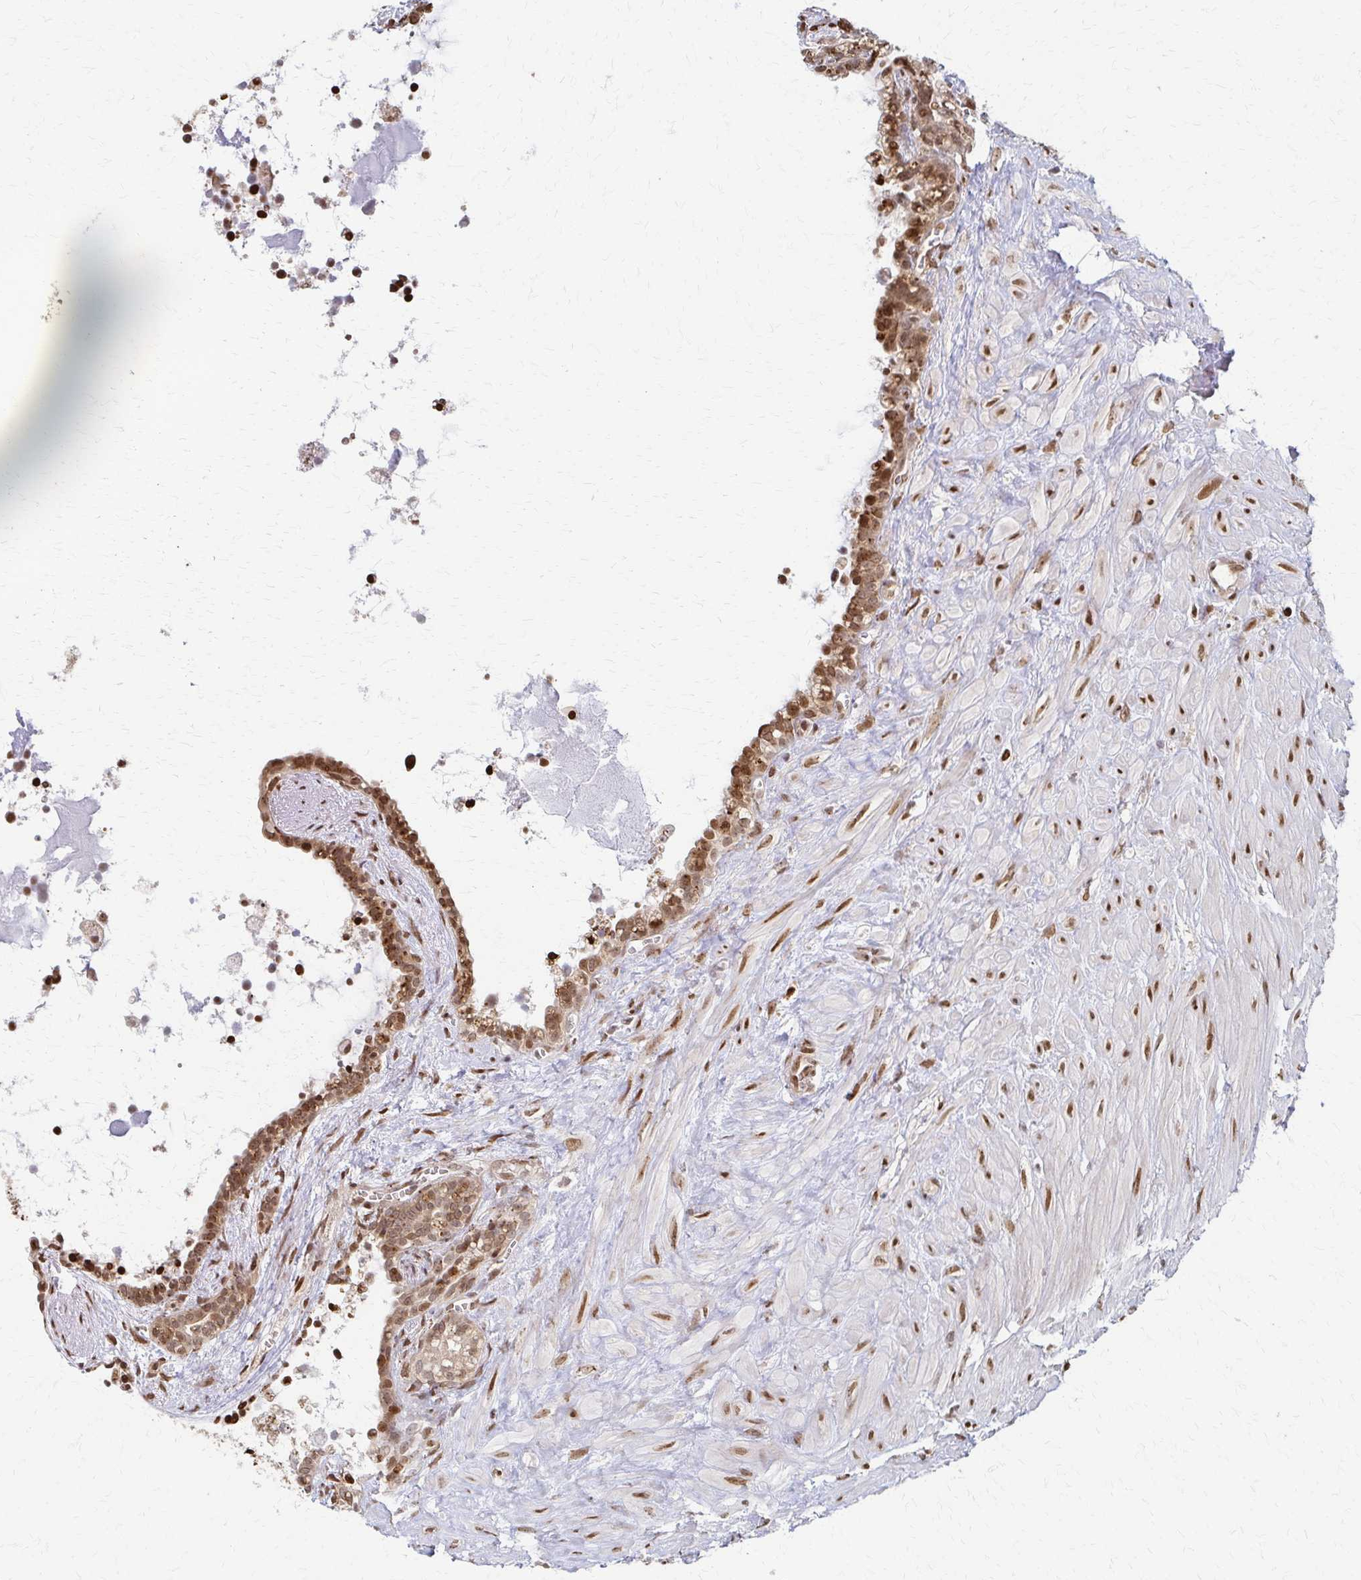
{"staining": {"intensity": "weak", "quantity": ">75%", "location": "cytoplasmic/membranous,nuclear"}, "tissue": "seminal vesicle", "cell_type": "Glandular cells", "image_type": "normal", "snomed": [{"axis": "morphology", "description": "Normal tissue, NOS"}, {"axis": "topography", "description": "Seminal veicle"}], "caption": "Normal seminal vesicle exhibits weak cytoplasmic/membranous,nuclear positivity in approximately >75% of glandular cells The staining is performed using DAB brown chromogen to label protein expression. The nuclei are counter-stained blue using hematoxylin..", "gene": "PSMD7", "patient": {"sex": "male", "age": 76}}